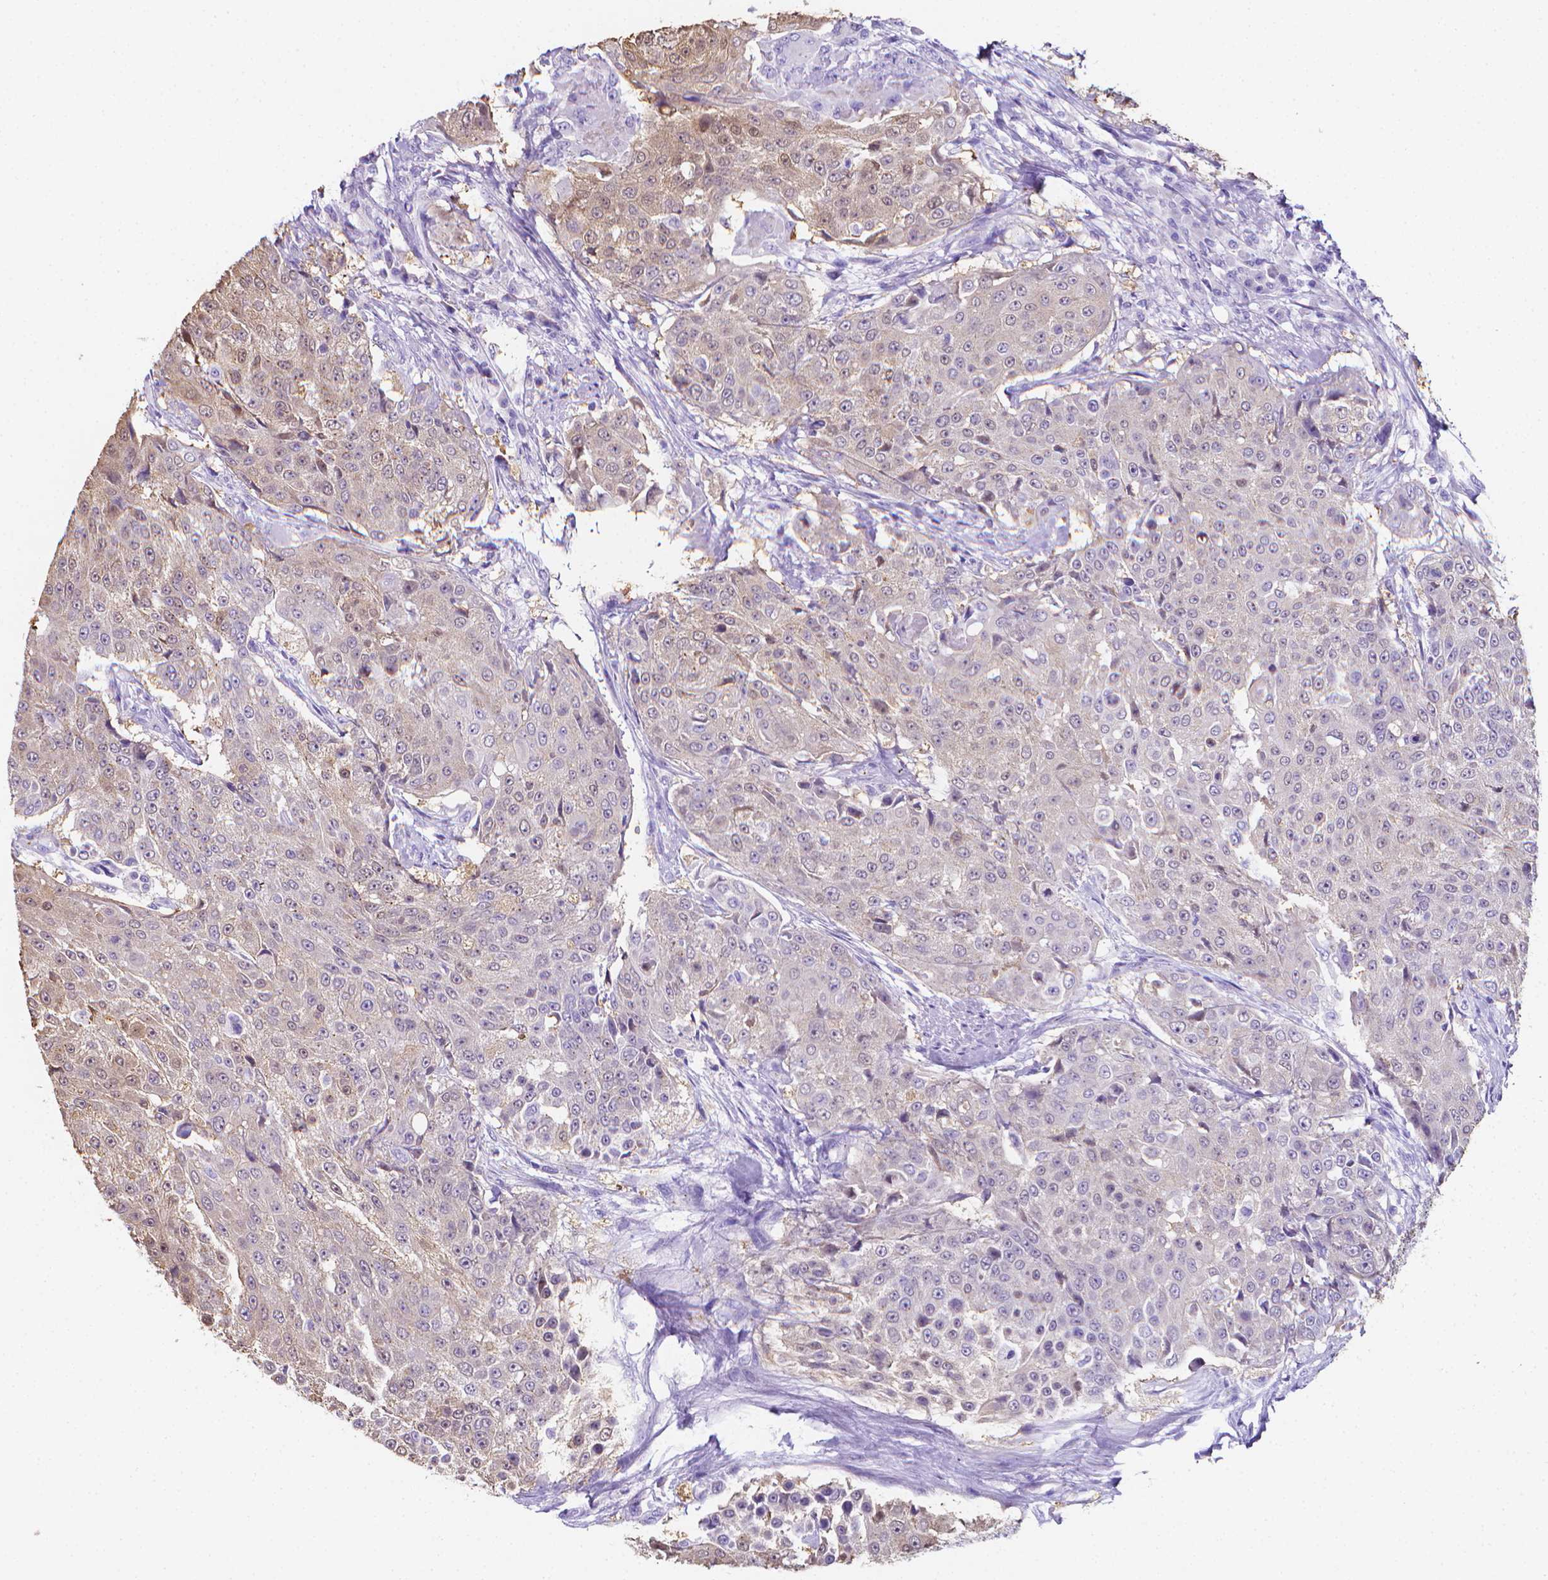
{"staining": {"intensity": "negative", "quantity": "none", "location": "none"}, "tissue": "urothelial cancer", "cell_type": "Tumor cells", "image_type": "cancer", "snomed": [{"axis": "morphology", "description": "Urothelial carcinoma, High grade"}, {"axis": "topography", "description": "Urinary bladder"}], "caption": "Immunohistochemistry image of urothelial cancer stained for a protein (brown), which shows no expression in tumor cells.", "gene": "LRRC73", "patient": {"sex": "female", "age": 63}}